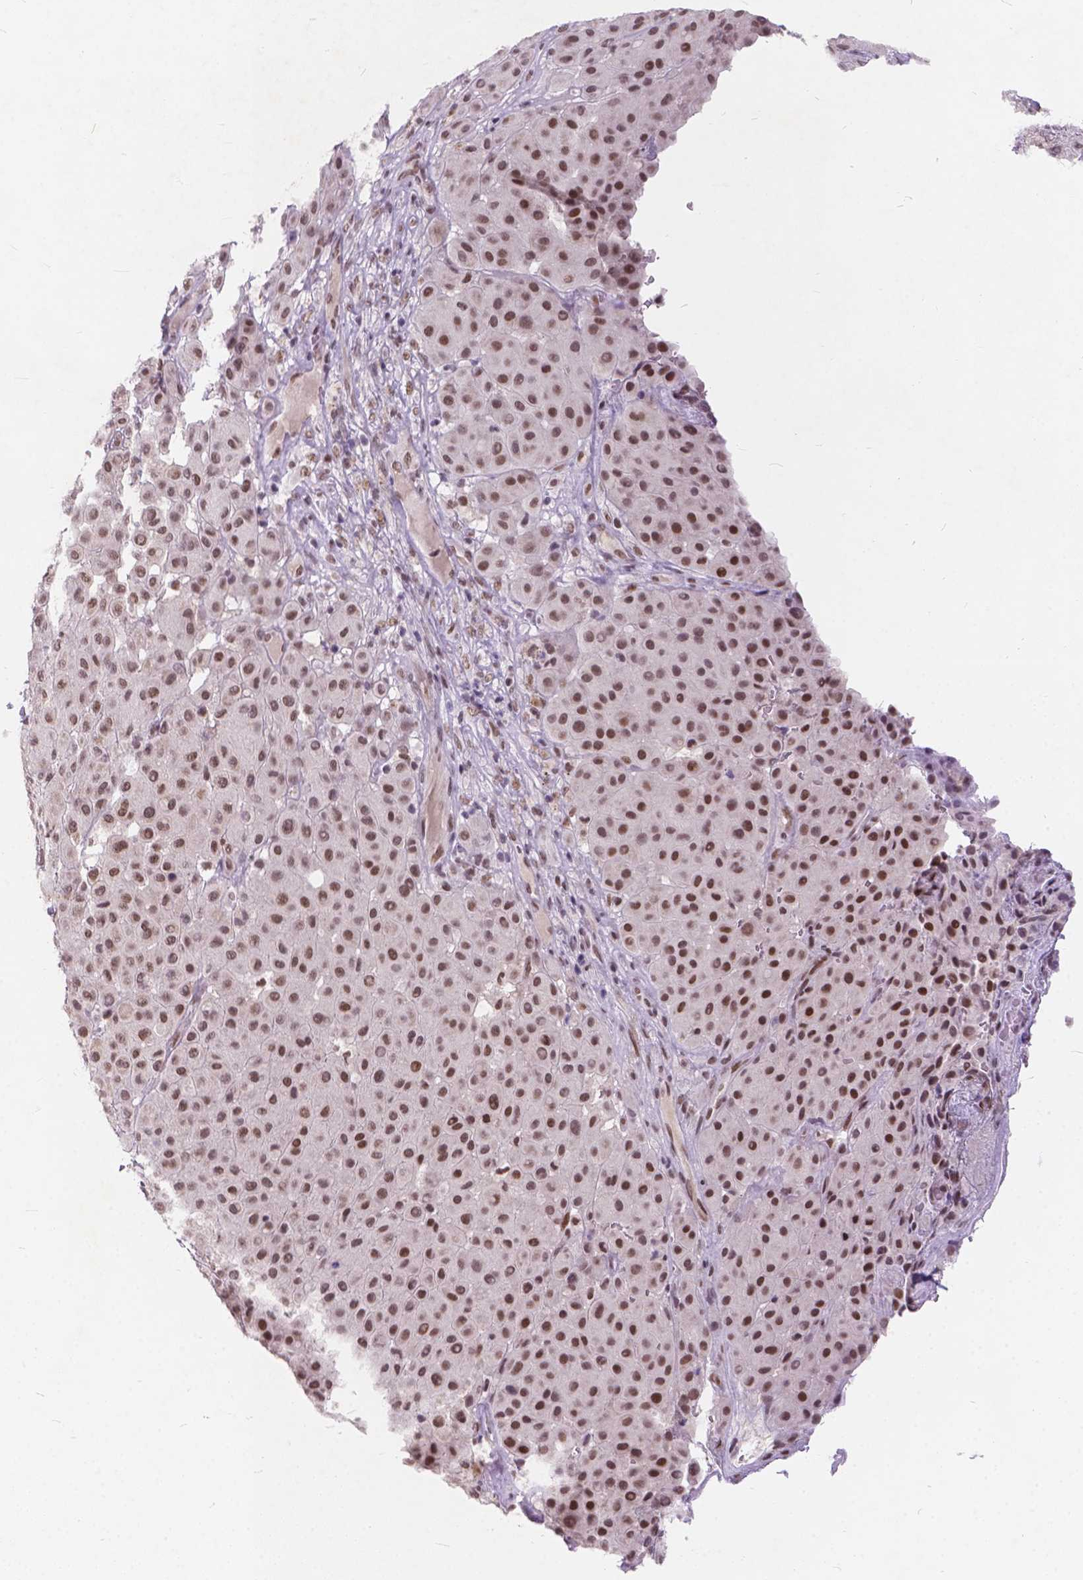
{"staining": {"intensity": "moderate", "quantity": ">75%", "location": "nuclear"}, "tissue": "melanoma", "cell_type": "Tumor cells", "image_type": "cancer", "snomed": [{"axis": "morphology", "description": "Malignant melanoma, Metastatic site"}, {"axis": "topography", "description": "Smooth muscle"}], "caption": "DAB immunohistochemical staining of melanoma reveals moderate nuclear protein staining in approximately >75% of tumor cells.", "gene": "FAM53A", "patient": {"sex": "male", "age": 41}}